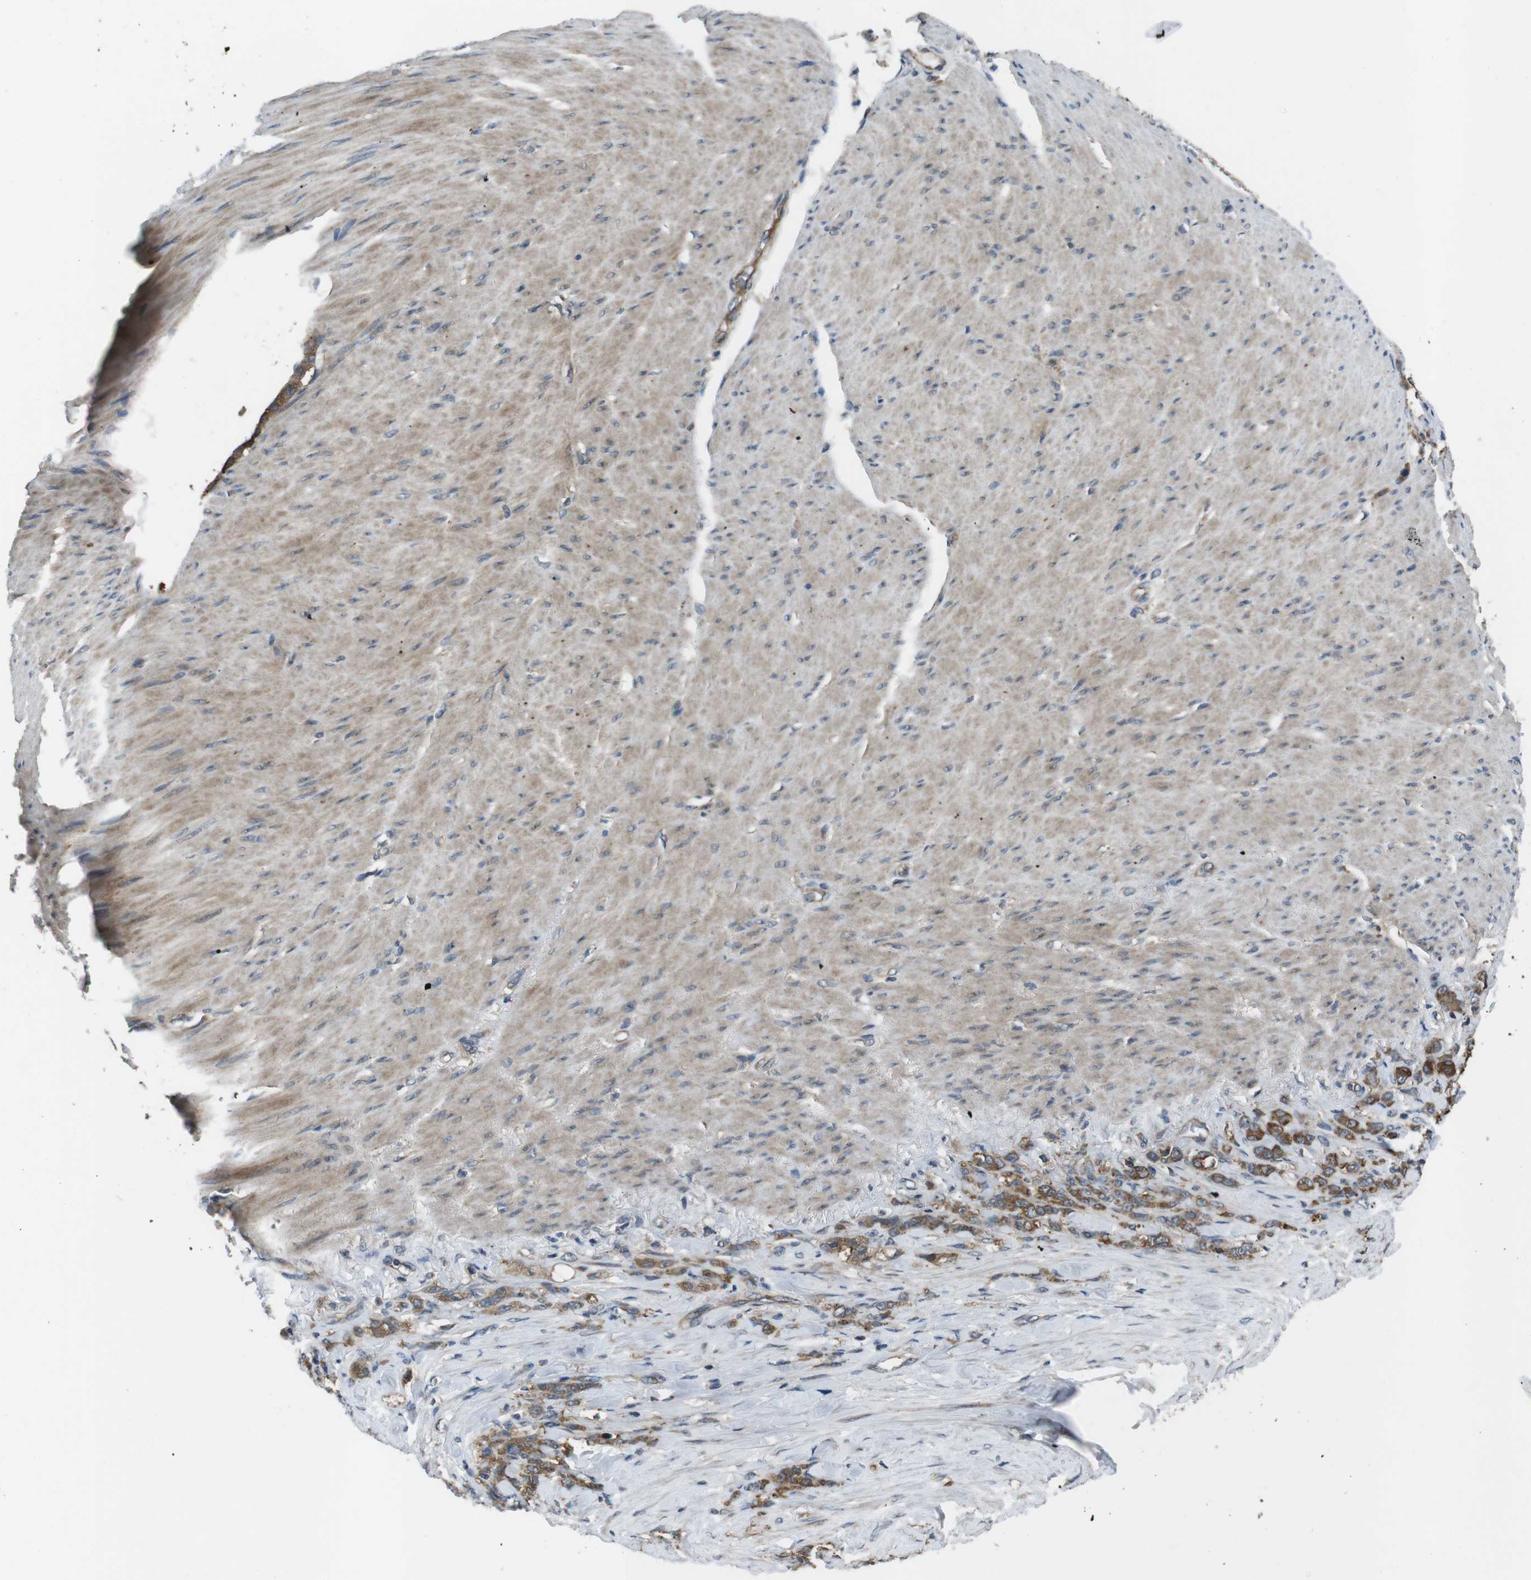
{"staining": {"intensity": "moderate", "quantity": ">75%", "location": "cytoplasmic/membranous"}, "tissue": "stomach cancer", "cell_type": "Tumor cells", "image_type": "cancer", "snomed": [{"axis": "morphology", "description": "Adenocarcinoma, NOS"}, {"axis": "topography", "description": "Stomach"}], "caption": "Stomach cancer stained with IHC reveals moderate cytoplasmic/membranous expression in about >75% of tumor cells. The staining was performed using DAB to visualize the protein expression in brown, while the nuclei were stained in blue with hematoxylin (Magnification: 20x).", "gene": "SLC22A23", "patient": {"sex": "male", "age": 82}}